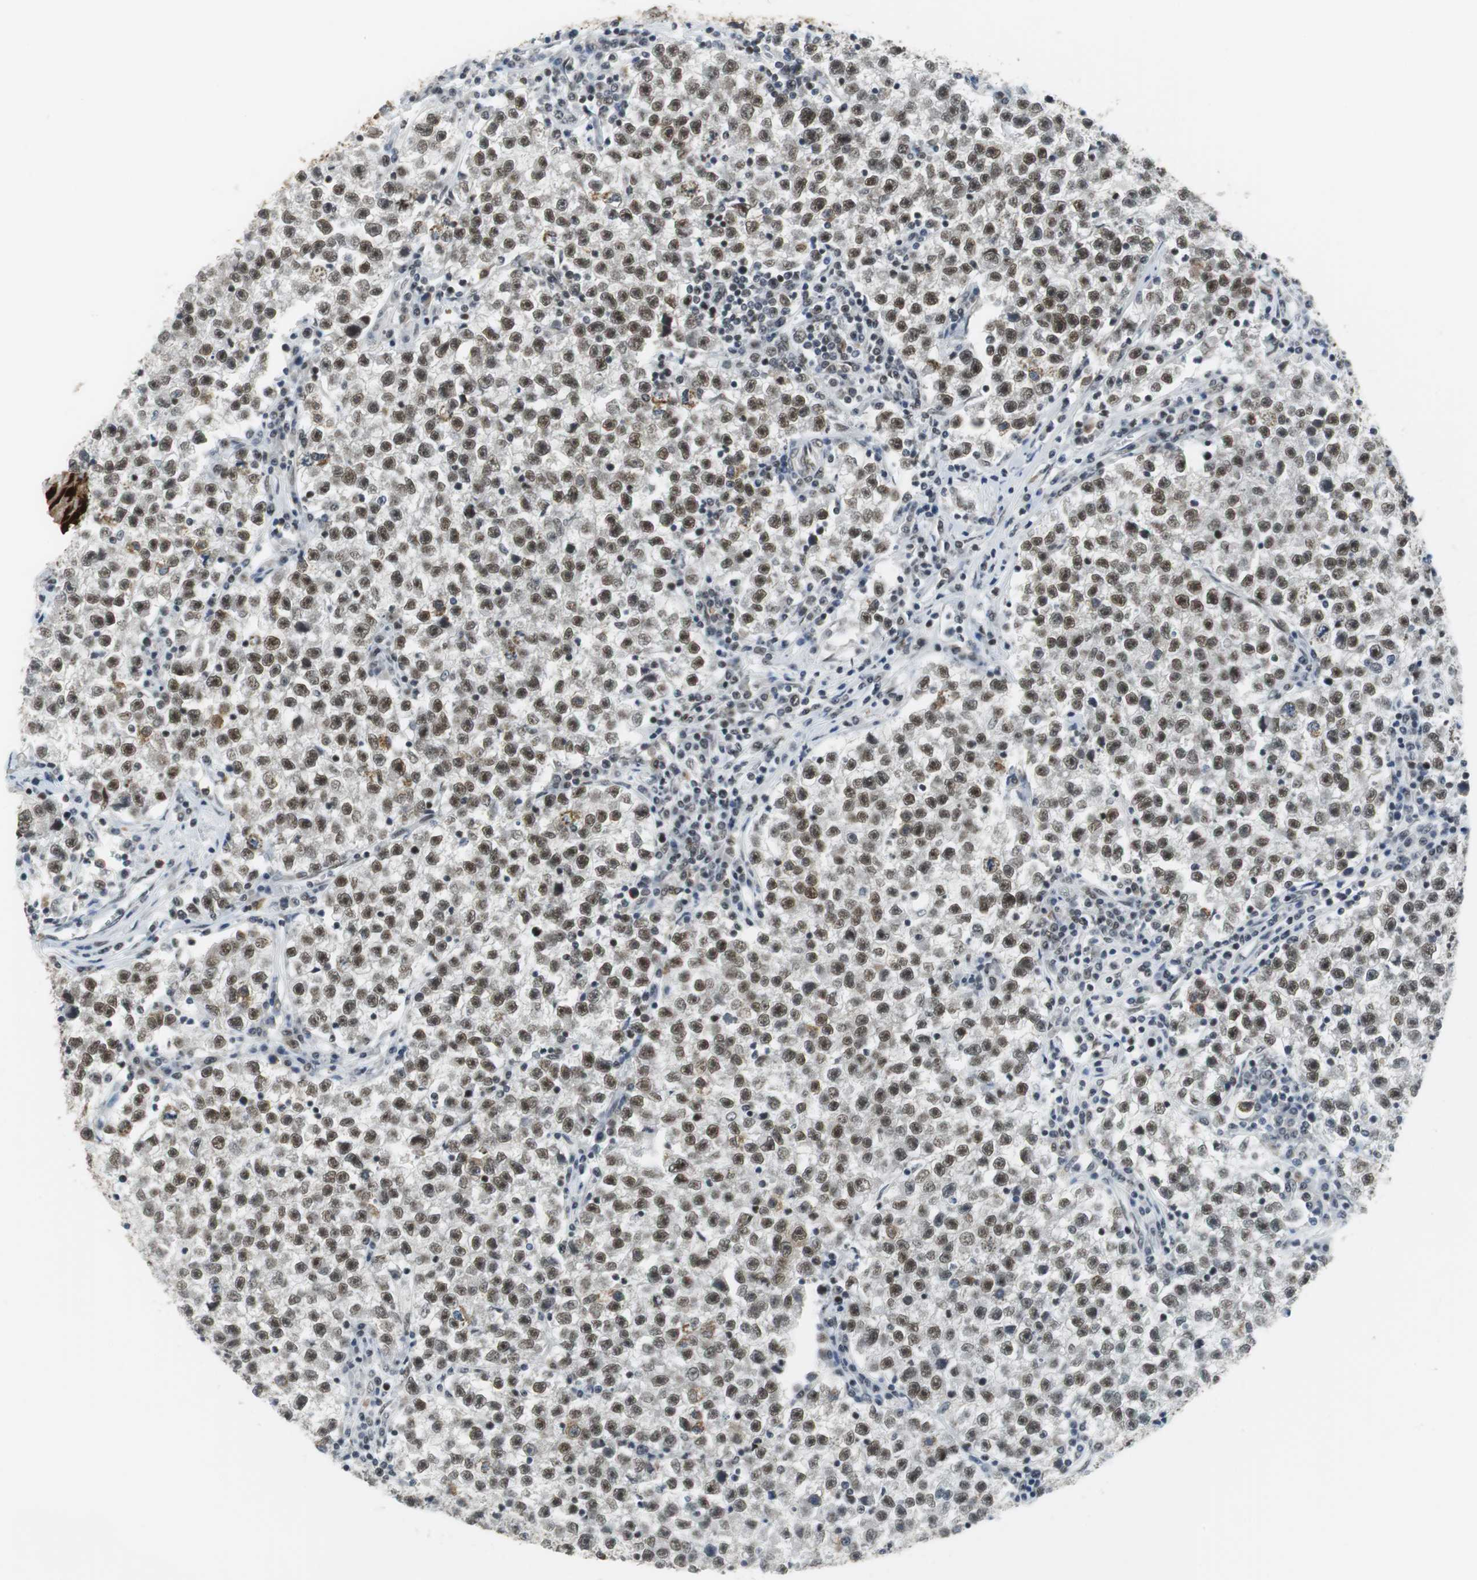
{"staining": {"intensity": "moderate", "quantity": ">75%", "location": "cytoplasmic/membranous,nuclear"}, "tissue": "testis cancer", "cell_type": "Tumor cells", "image_type": "cancer", "snomed": [{"axis": "morphology", "description": "Seminoma, NOS"}, {"axis": "topography", "description": "Testis"}], "caption": "Testis seminoma stained with a protein marker exhibits moderate staining in tumor cells.", "gene": "PRKDC", "patient": {"sex": "male", "age": 22}}